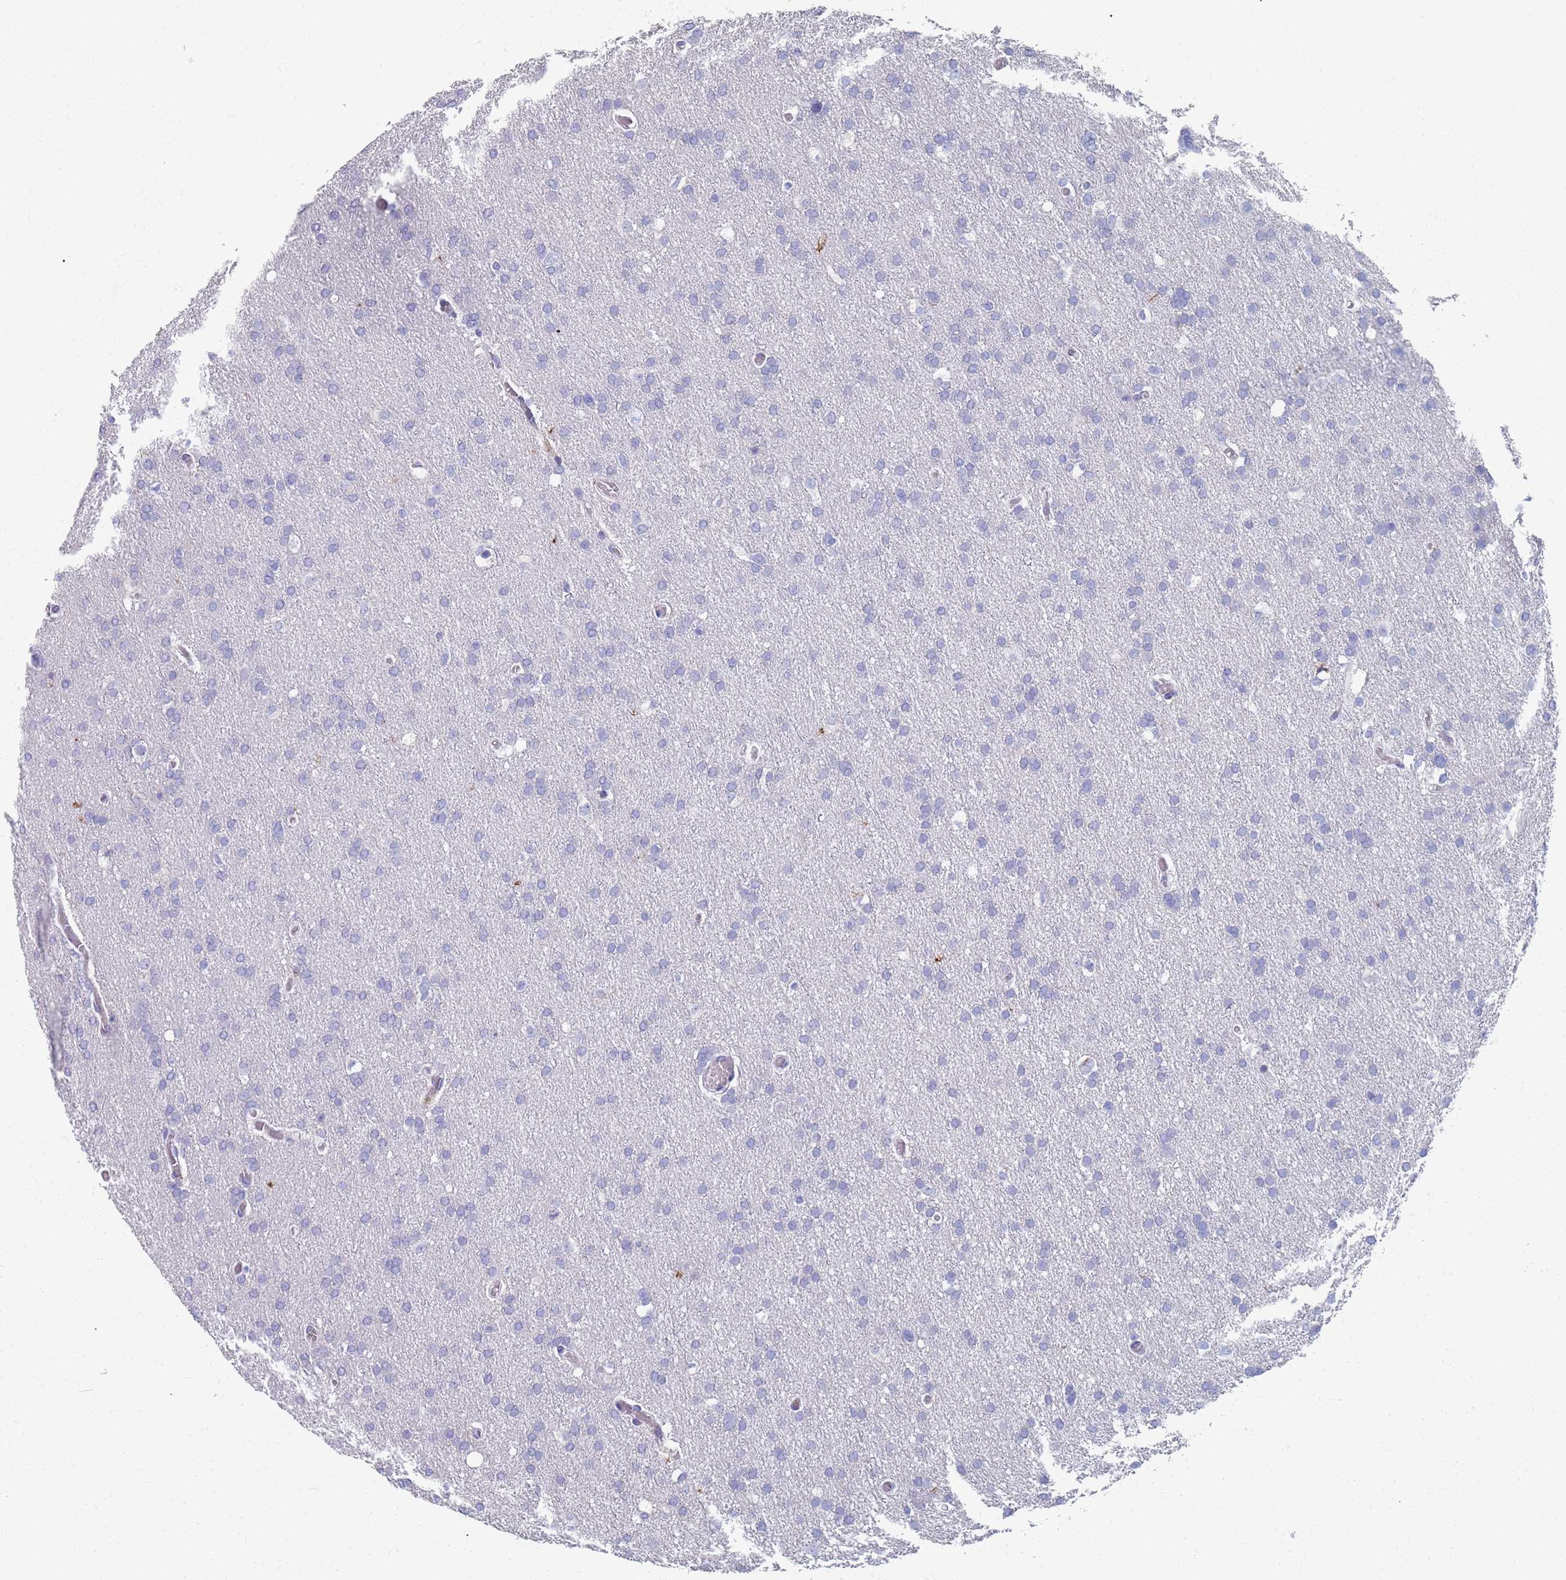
{"staining": {"intensity": "negative", "quantity": "none", "location": "none"}, "tissue": "glioma", "cell_type": "Tumor cells", "image_type": "cancer", "snomed": [{"axis": "morphology", "description": "Glioma, malignant, High grade"}, {"axis": "topography", "description": "Cerebral cortex"}], "caption": "DAB immunohistochemical staining of human glioma exhibits no significant positivity in tumor cells.", "gene": "PLOD1", "patient": {"sex": "female", "age": 36}}